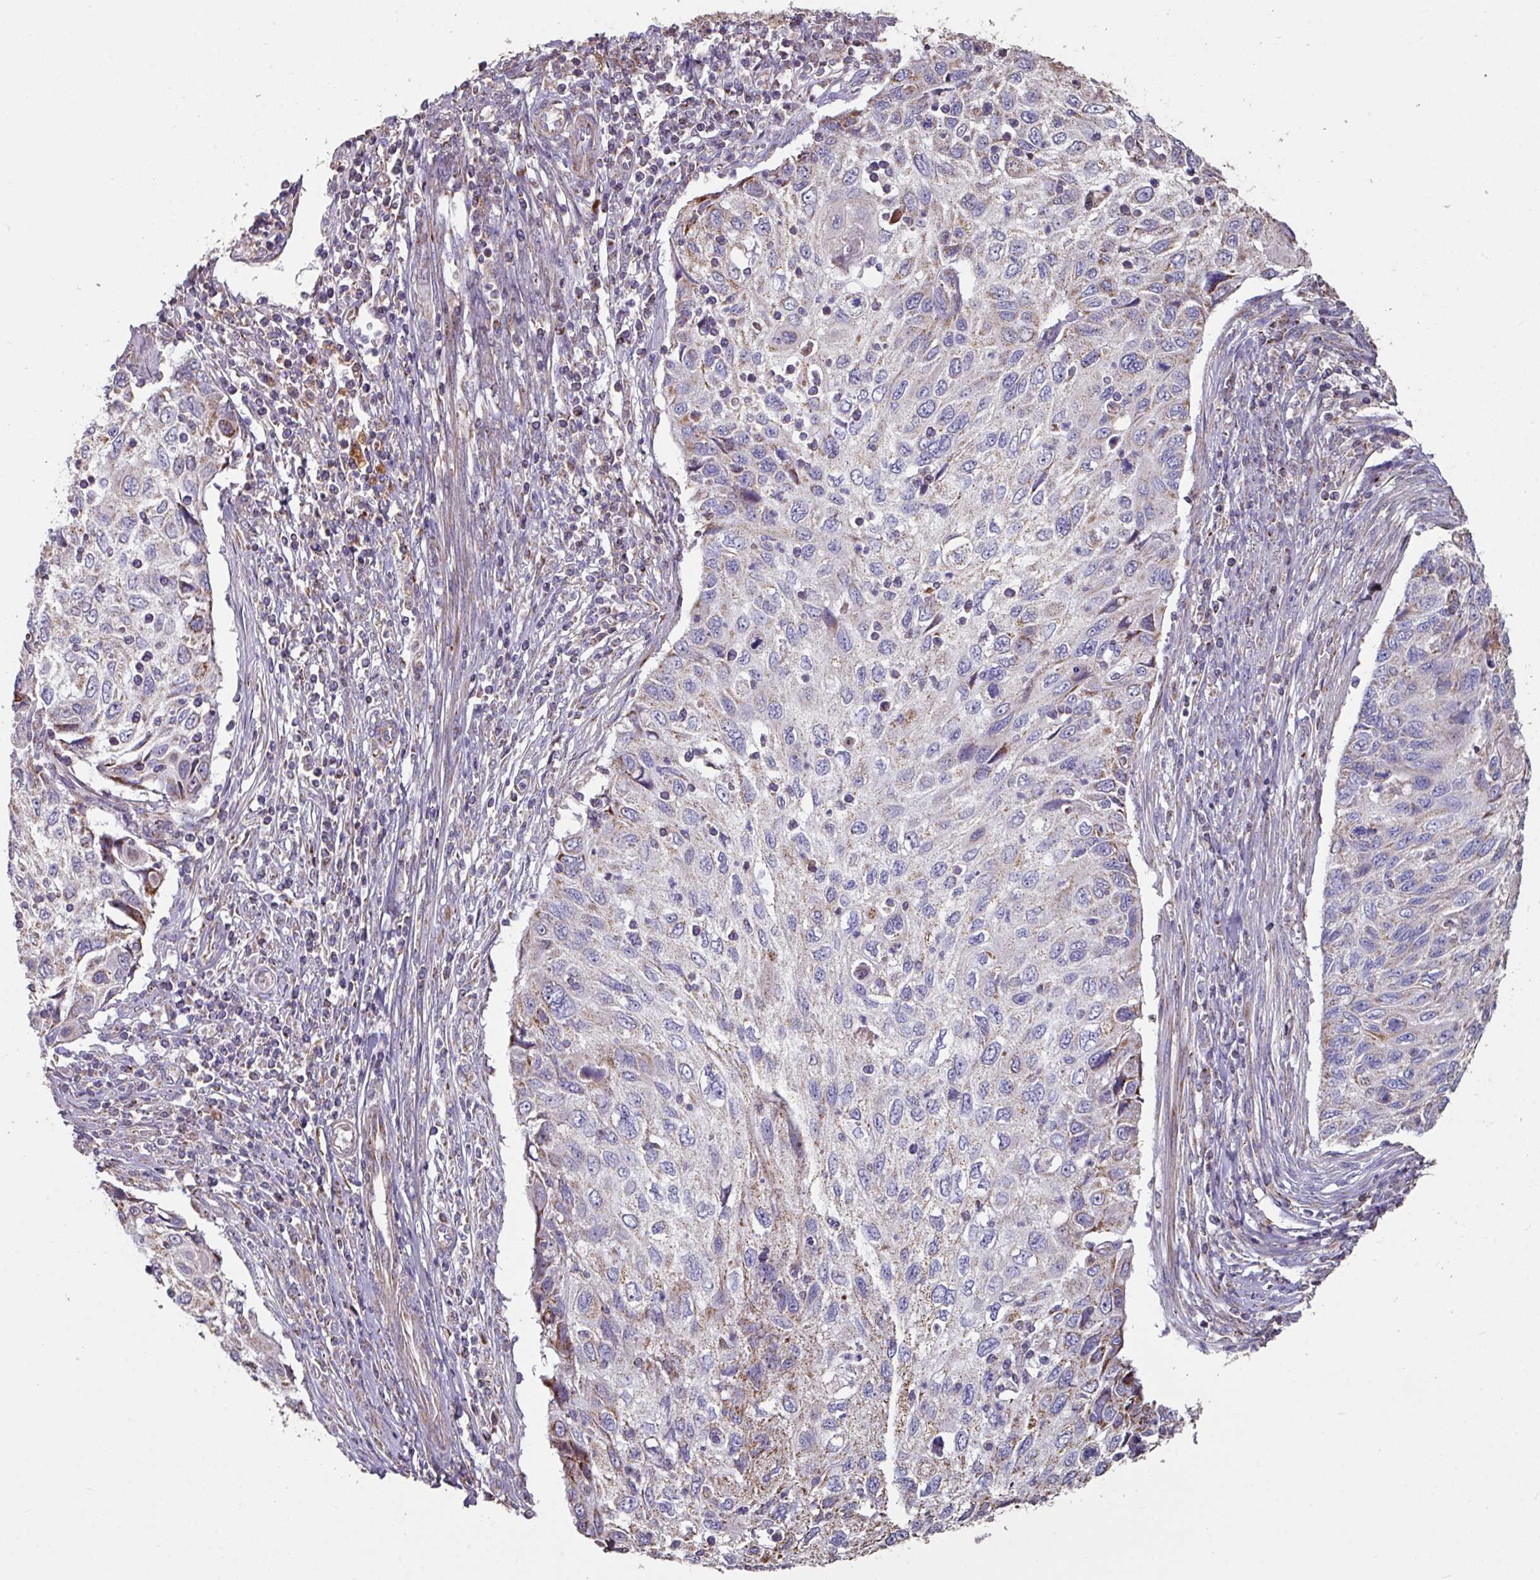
{"staining": {"intensity": "weak", "quantity": "<25%", "location": "cytoplasmic/membranous"}, "tissue": "cervical cancer", "cell_type": "Tumor cells", "image_type": "cancer", "snomed": [{"axis": "morphology", "description": "Squamous cell carcinoma, NOS"}, {"axis": "topography", "description": "Cervix"}], "caption": "Immunohistochemistry (IHC) histopathology image of cervical cancer stained for a protein (brown), which displays no positivity in tumor cells. The staining is performed using DAB (3,3'-diaminobenzidine) brown chromogen with nuclei counter-stained in using hematoxylin.", "gene": "OR2D3", "patient": {"sex": "female", "age": 70}}